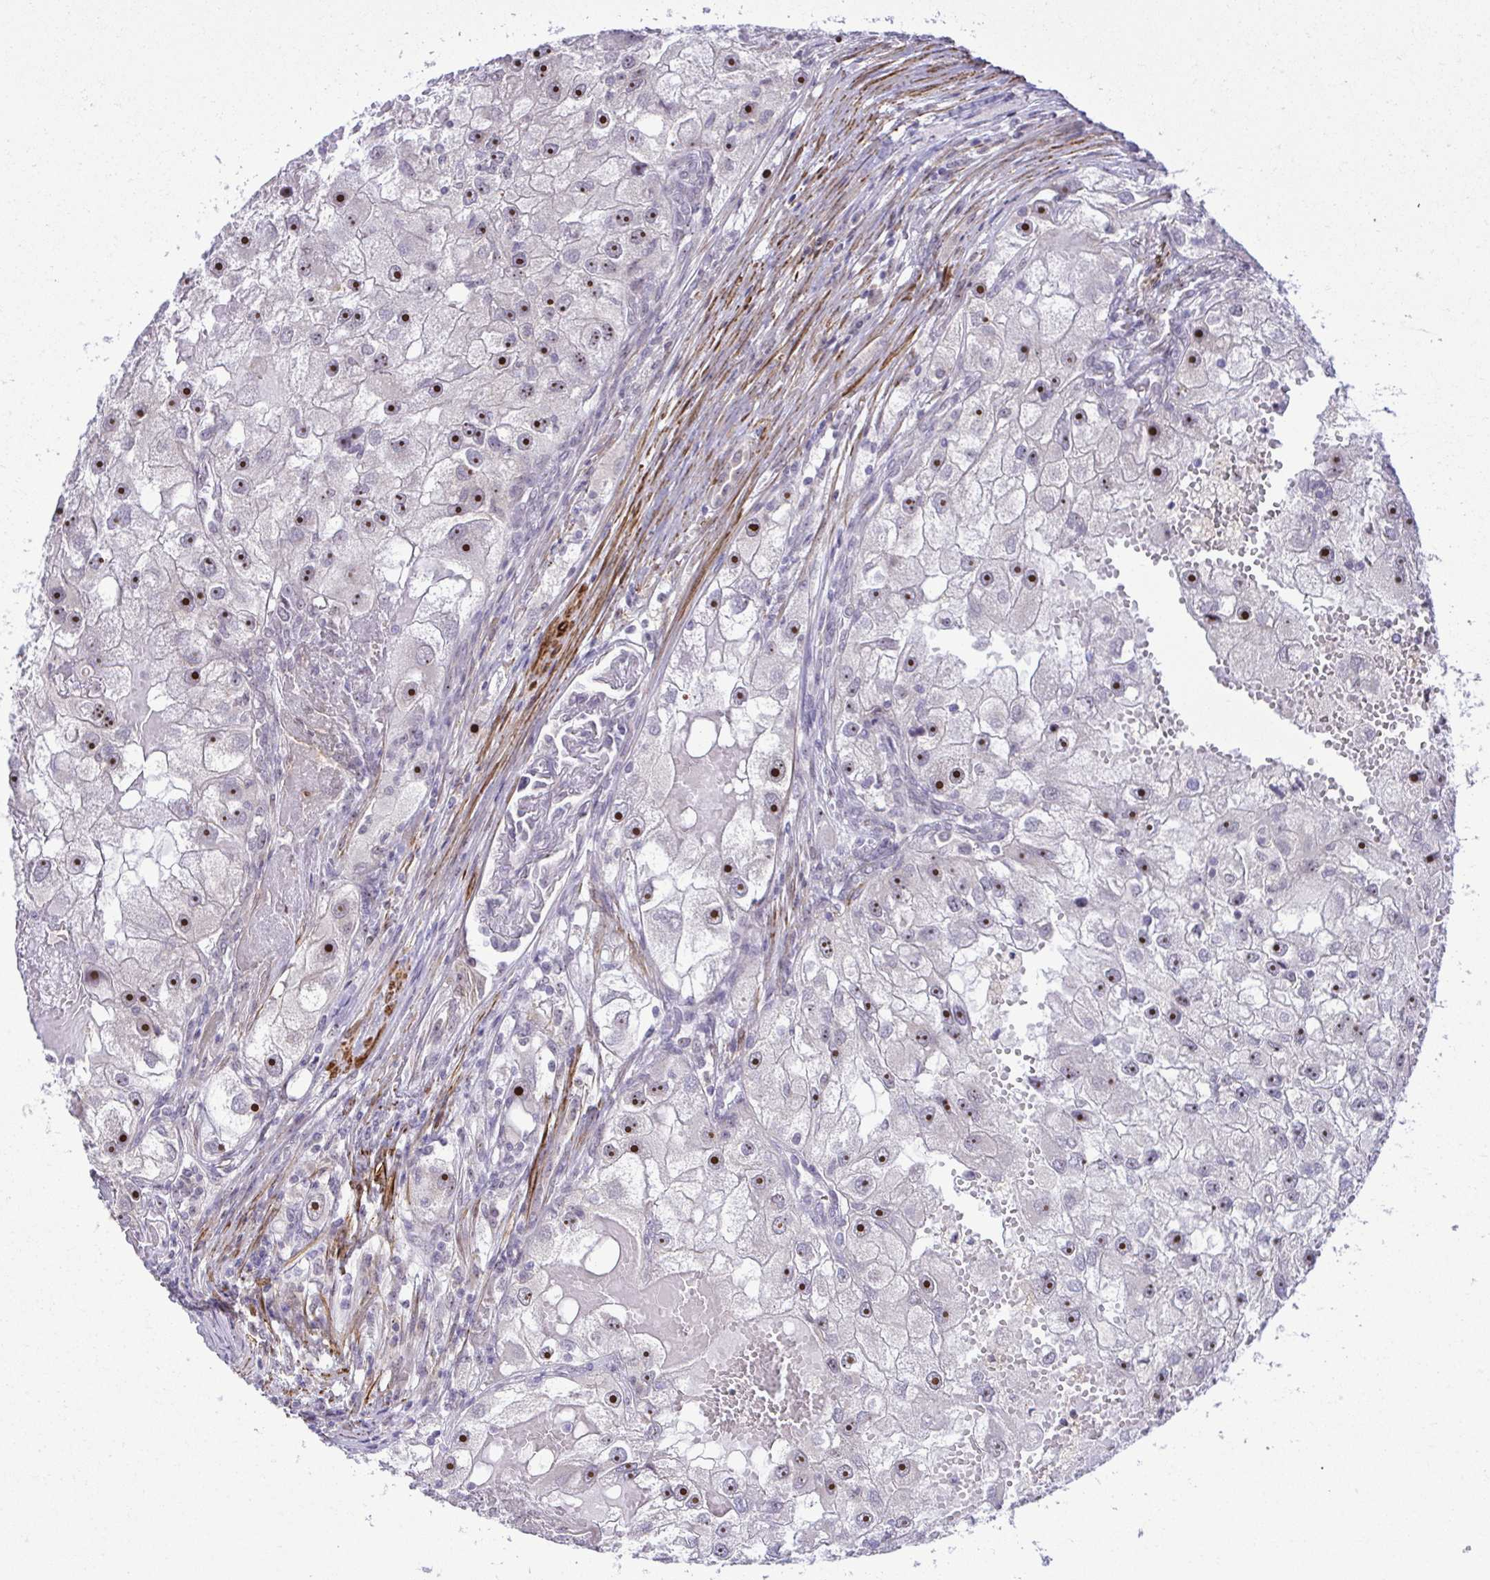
{"staining": {"intensity": "strong", "quantity": "25%-75%", "location": "nuclear"}, "tissue": "renal cancer", "cell_type": "Tumor cells", "image_type": "cancer", "snomed": [{"axis": "morphology", "description": "Adenocarcinoma, NOS"}, {"axis": "topography", "description": "Kidney"}], "caption": "Renal cancer stained with a protein marker reveals strong staining in tumor cells.", "gene": "RSL24D1", "patient": {"sex": "male", "age": 63}}